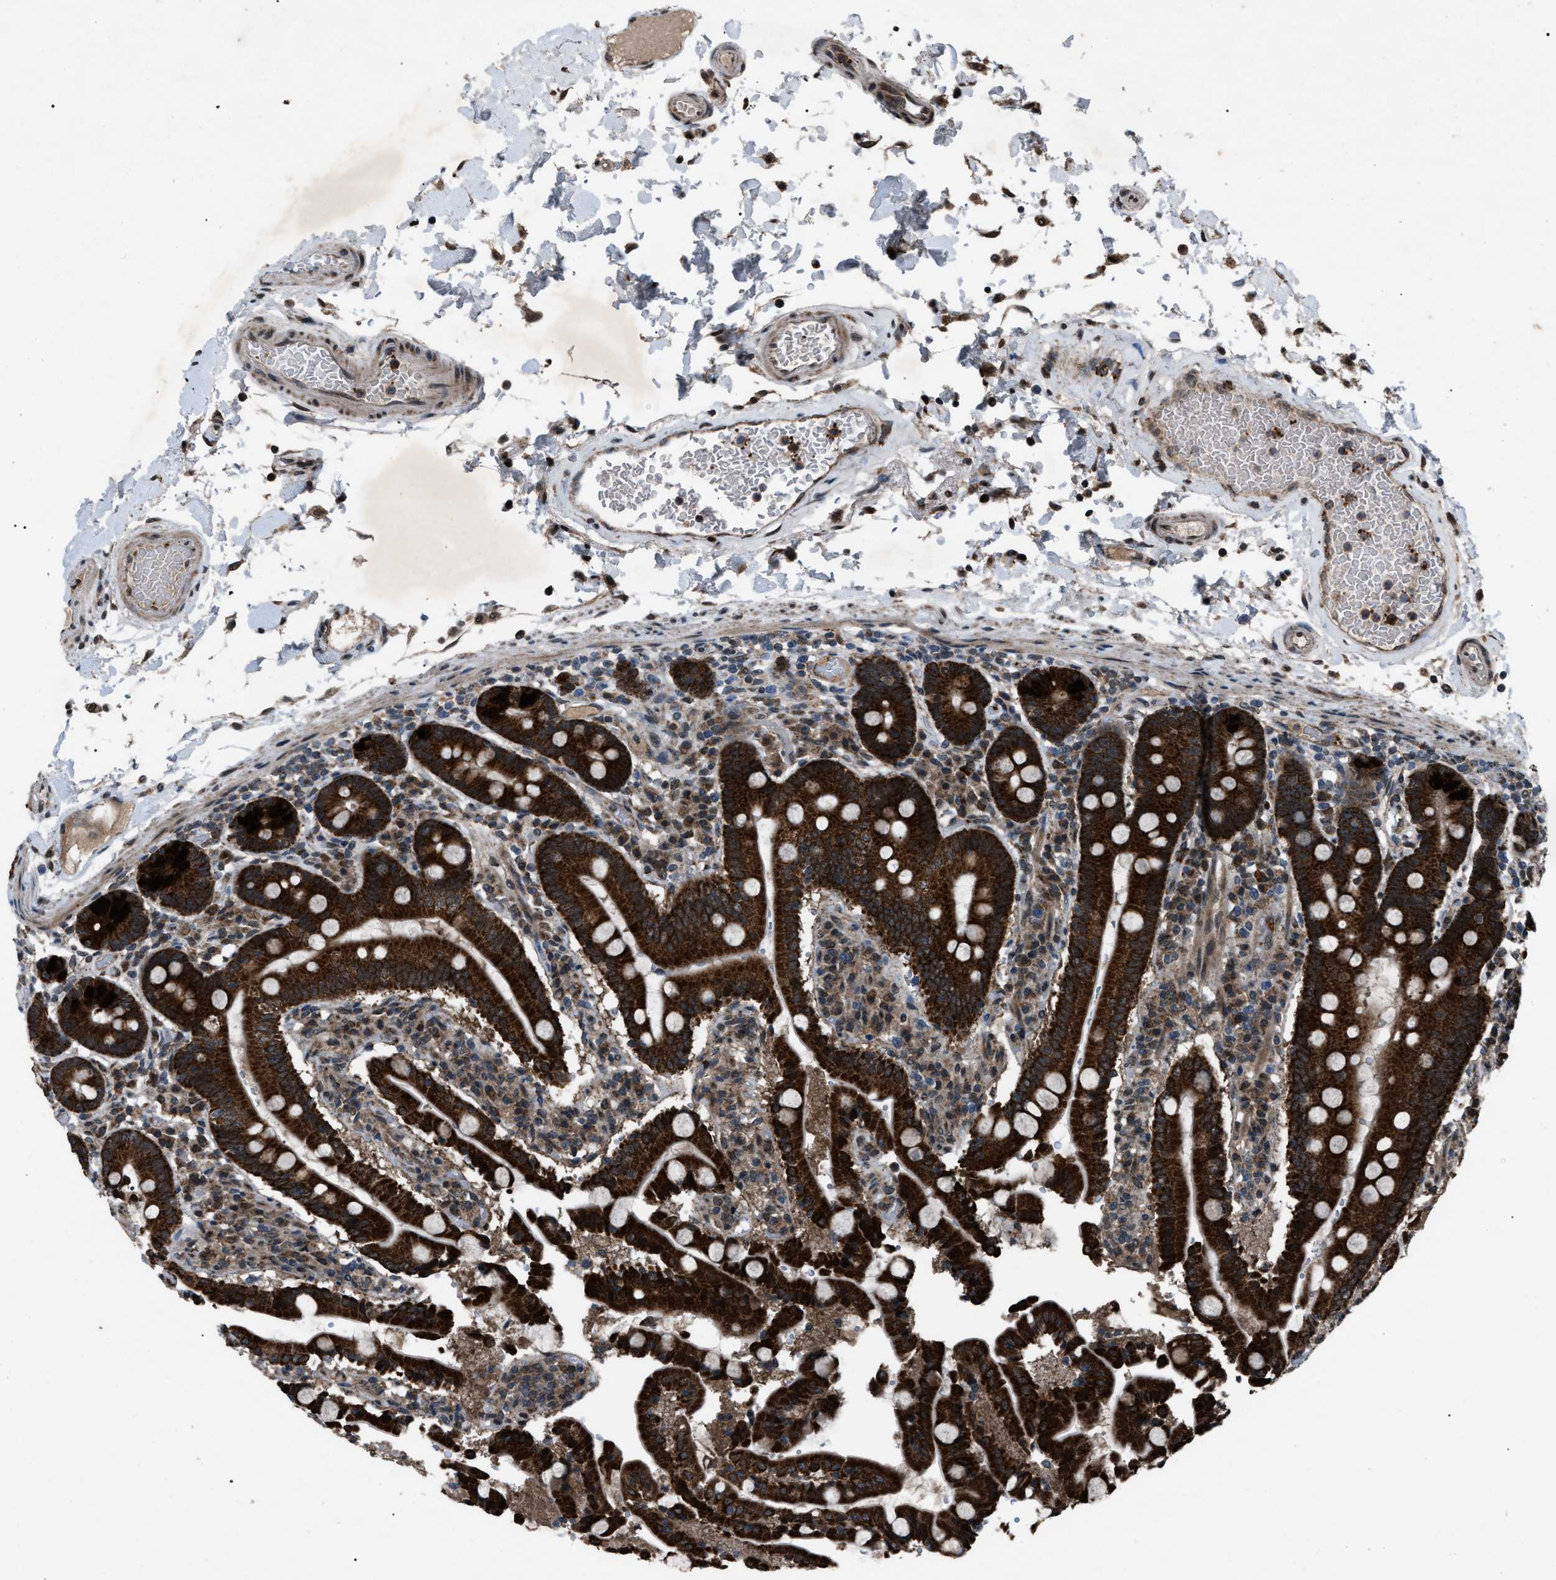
{"staining": {"intensity": "strong", "quantity": ">75%", "location": "cytoplasmic/membranous"}, "tissue": "duodenum", "cell_type": "Glandular cells", "image_type": "normal", "snomed": [{"axis": "morphology", "description": "Normal tissue, NOS"}, {"axis": "topography", "description": "Small intestine, NOS"}], "caption": "The micrograph displays staining of unremarkable duodenum, revealing strong cytoplasmic/membranous protein expression (brown color) within glandular cells. The staining was performed using DAB (3,3'-diaminobenzidine), with brown indicating positive protein expression. Nuclei are stained blue with hematoxylin.", "gene": "ZFAND2A", "patient": {"sex": "female", "age": 71}}